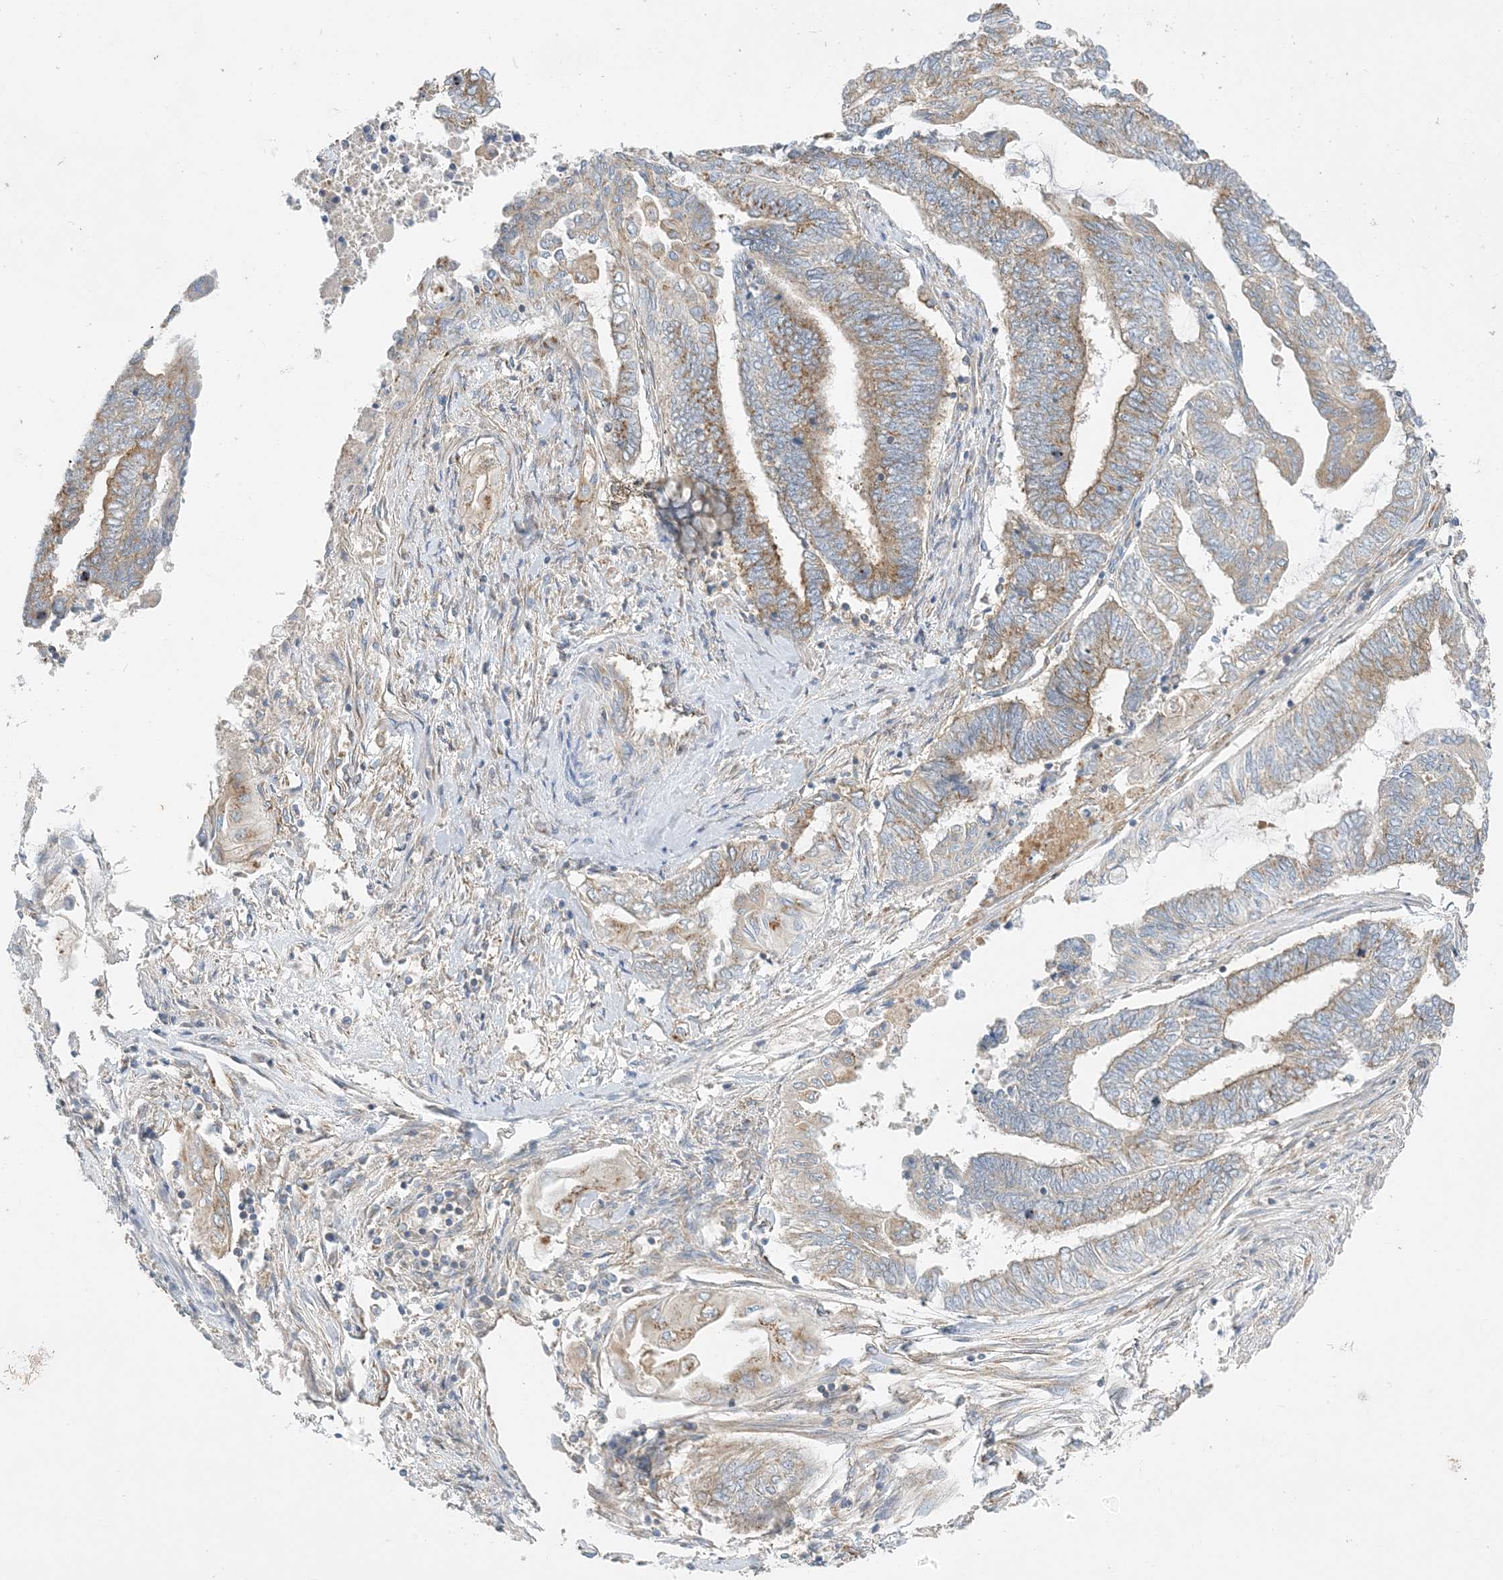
{"staining": {"intensity": "moderate", "quantity": ">75%", "location": "cytoplasmic/membranous"}, "tissue": "endometrial cancer", "cell_type": "Tumor cells", "image_type": "cancer", "snomed": [{"axis": "morphology", "description": "Adenocarcinoma, NOS"}, {"axis": "topography", "description": "Uterus"}, {"axis": "topography", "description": "Endometrium"}], "caption": "IHC of endometrial cancer (adenocarcinoma) shows medium levels of moderate cytoplasmic/membranous staining in about >75% of tumor cells.", "gene": "SIDT1", "patient": {"sex": "female", "age": 70}}